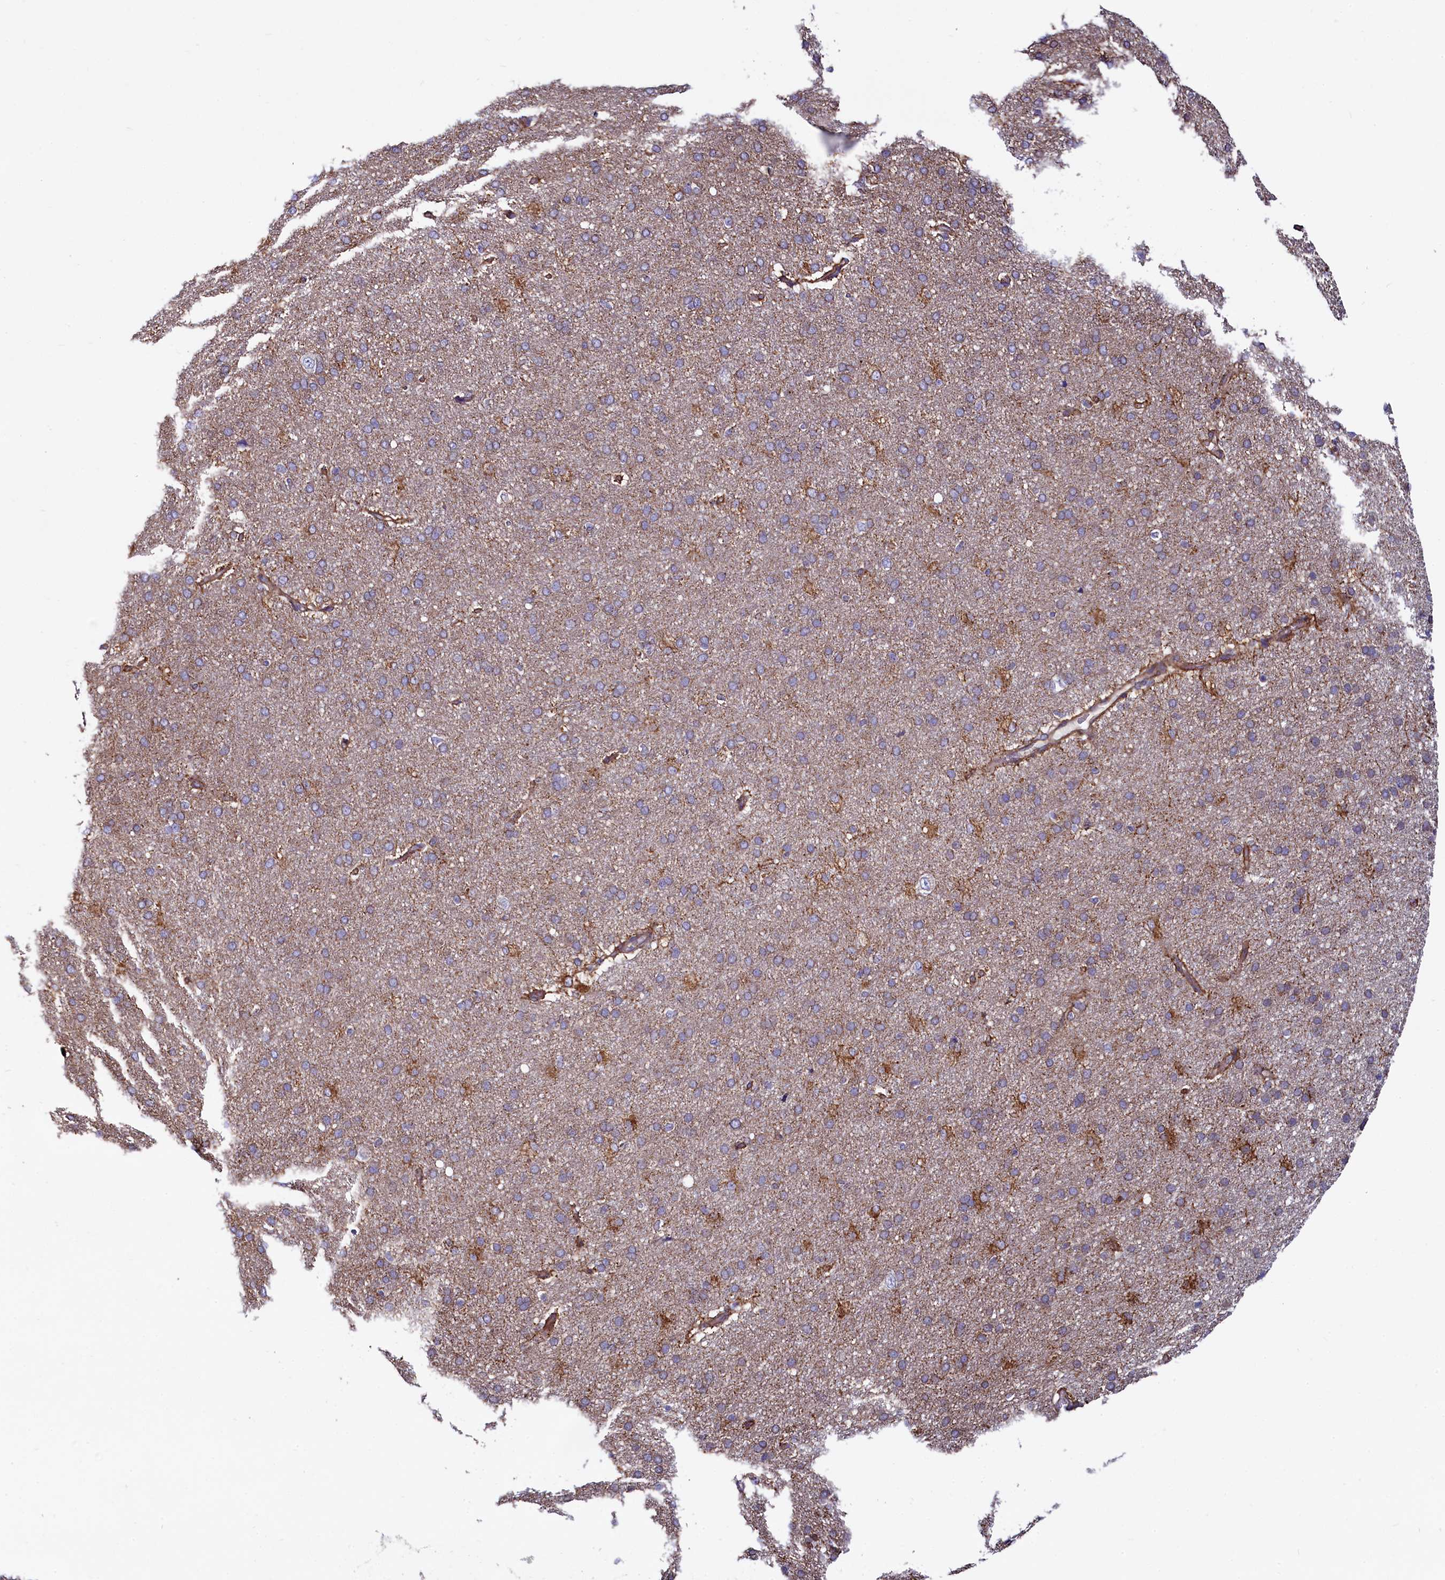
{"staining": {"intensity": "moderate", "quantity": ">75%", "location": "cytoplasmic/membranous"}, "tissue": "cerebral cortex", "cell_type": "Endothelial cells", "image_type": "normal", "snomed": [{"axis": "morphology", "description": "Normal tissue, NOS"}, {"axis": "topography", "description": "Cerebral cortex"}], "caption": "Protein positivity by immunohistochemistry reveals moderate cytoplasmic/membranous positivity in about >75% of endothelial cells in unremarkable cerebral cortex. (Stains: DAB (3,3'-diaminobenzidine) in brown, nuclei in blue, Microscopy: brightfield microscopy at high magnification).", "gene": "ASTE1", "patient": {"sex": "male", "age": 62}}